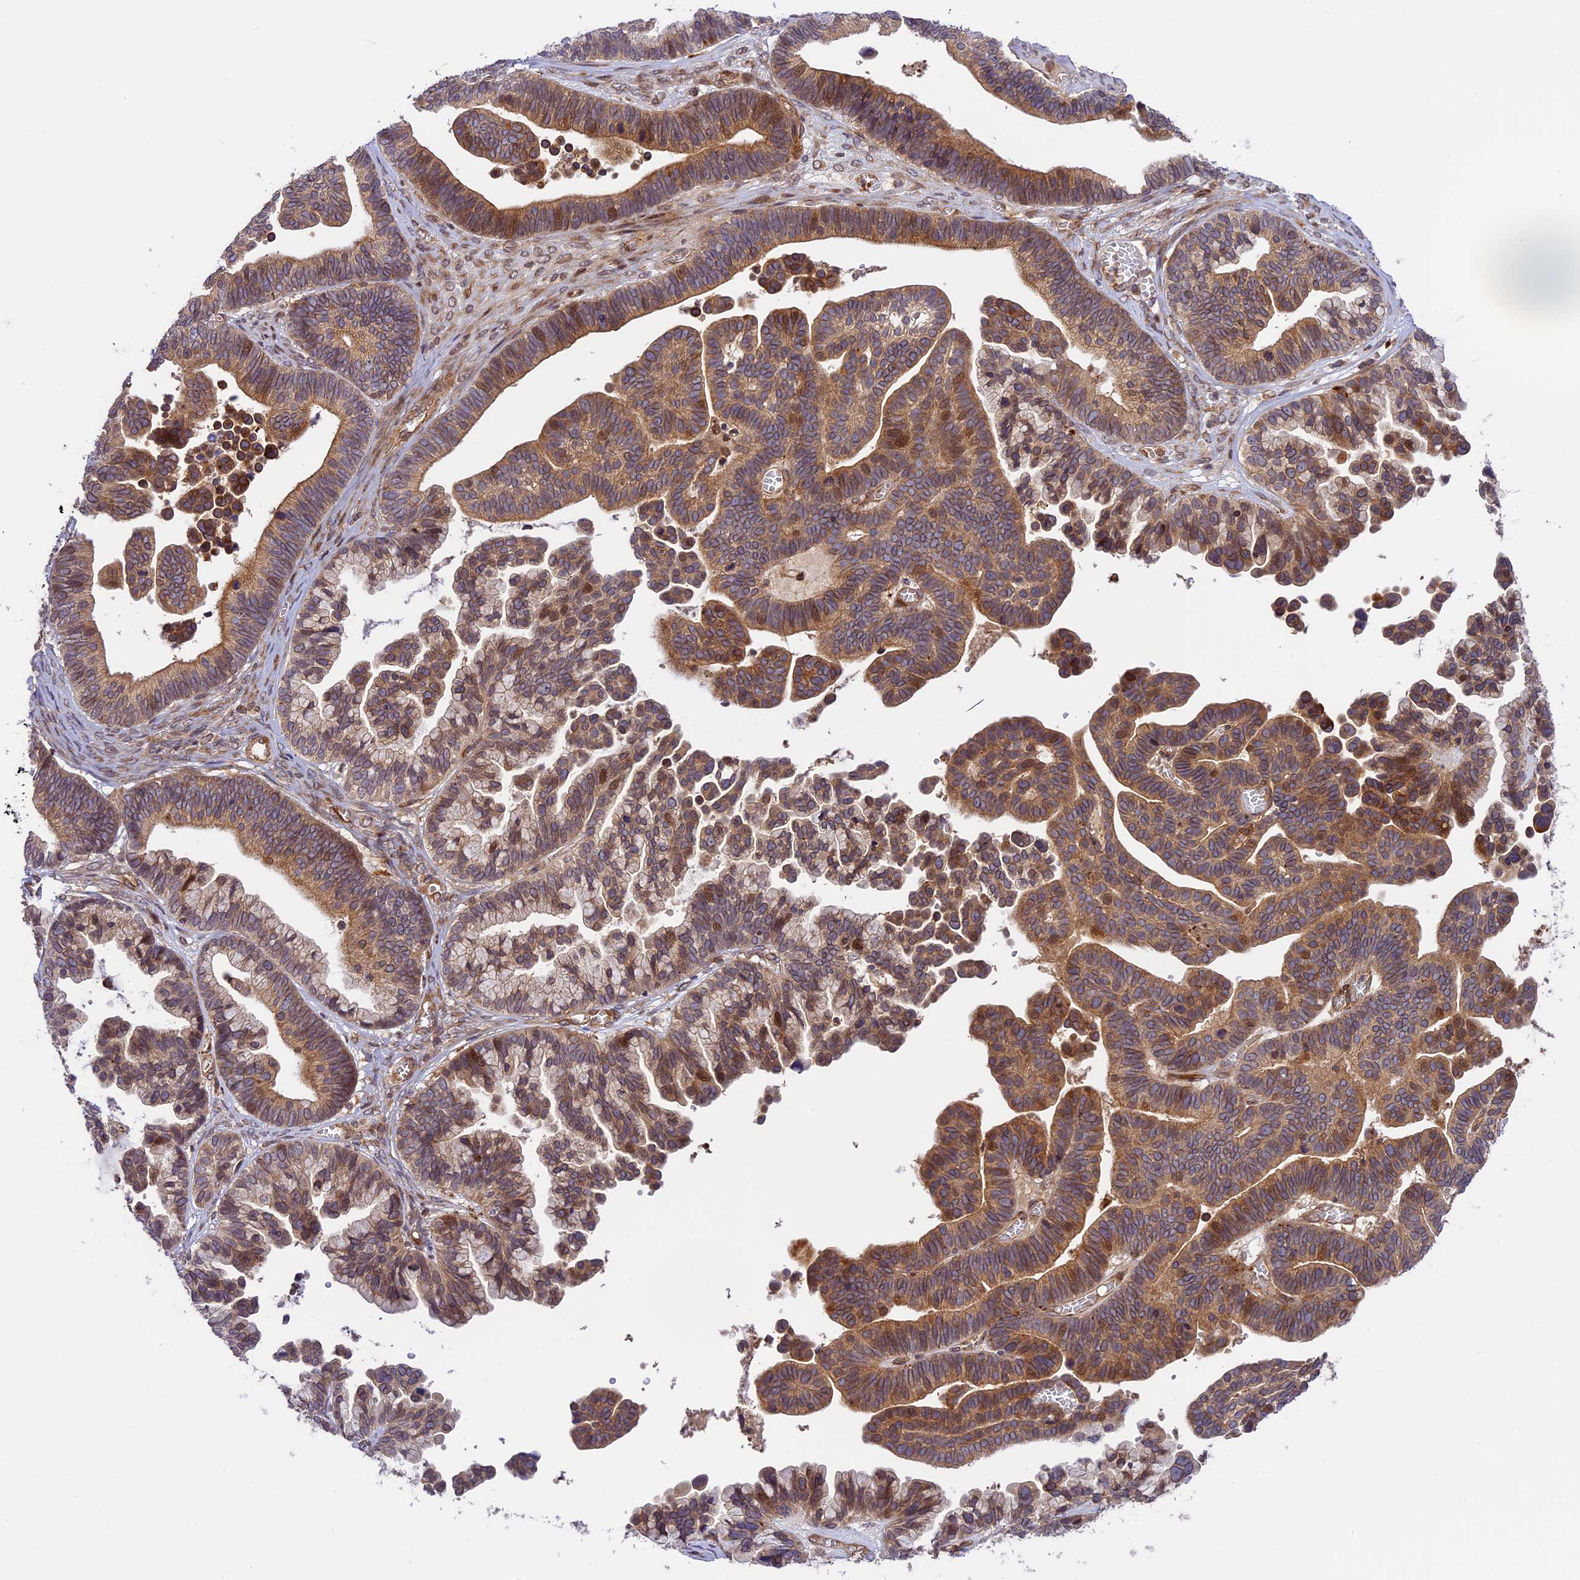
{"staining": {"intensity": "moderate", "quantity": ">75%", "location": "cytoplasmic/membranous"}, "tissue": "ovarian cancer", "cell_type": "Tumor cells", "image_type": "cancer", "snomed": [{"axis": "morphology", "description": "Cystadenocarcinoma, serous, NOS"}, {"axis": "topography", "description": "Ovary"}], "caption": "Human ovarian cancer (serous cystadenocarcinoma) stained with a brown dye exhibits moderate cytoplasmic/membranous positive positivity in approximately >75% of tumor cells.", "gene": "DGKH", "patient": {"sex": "female", "age": 56}}